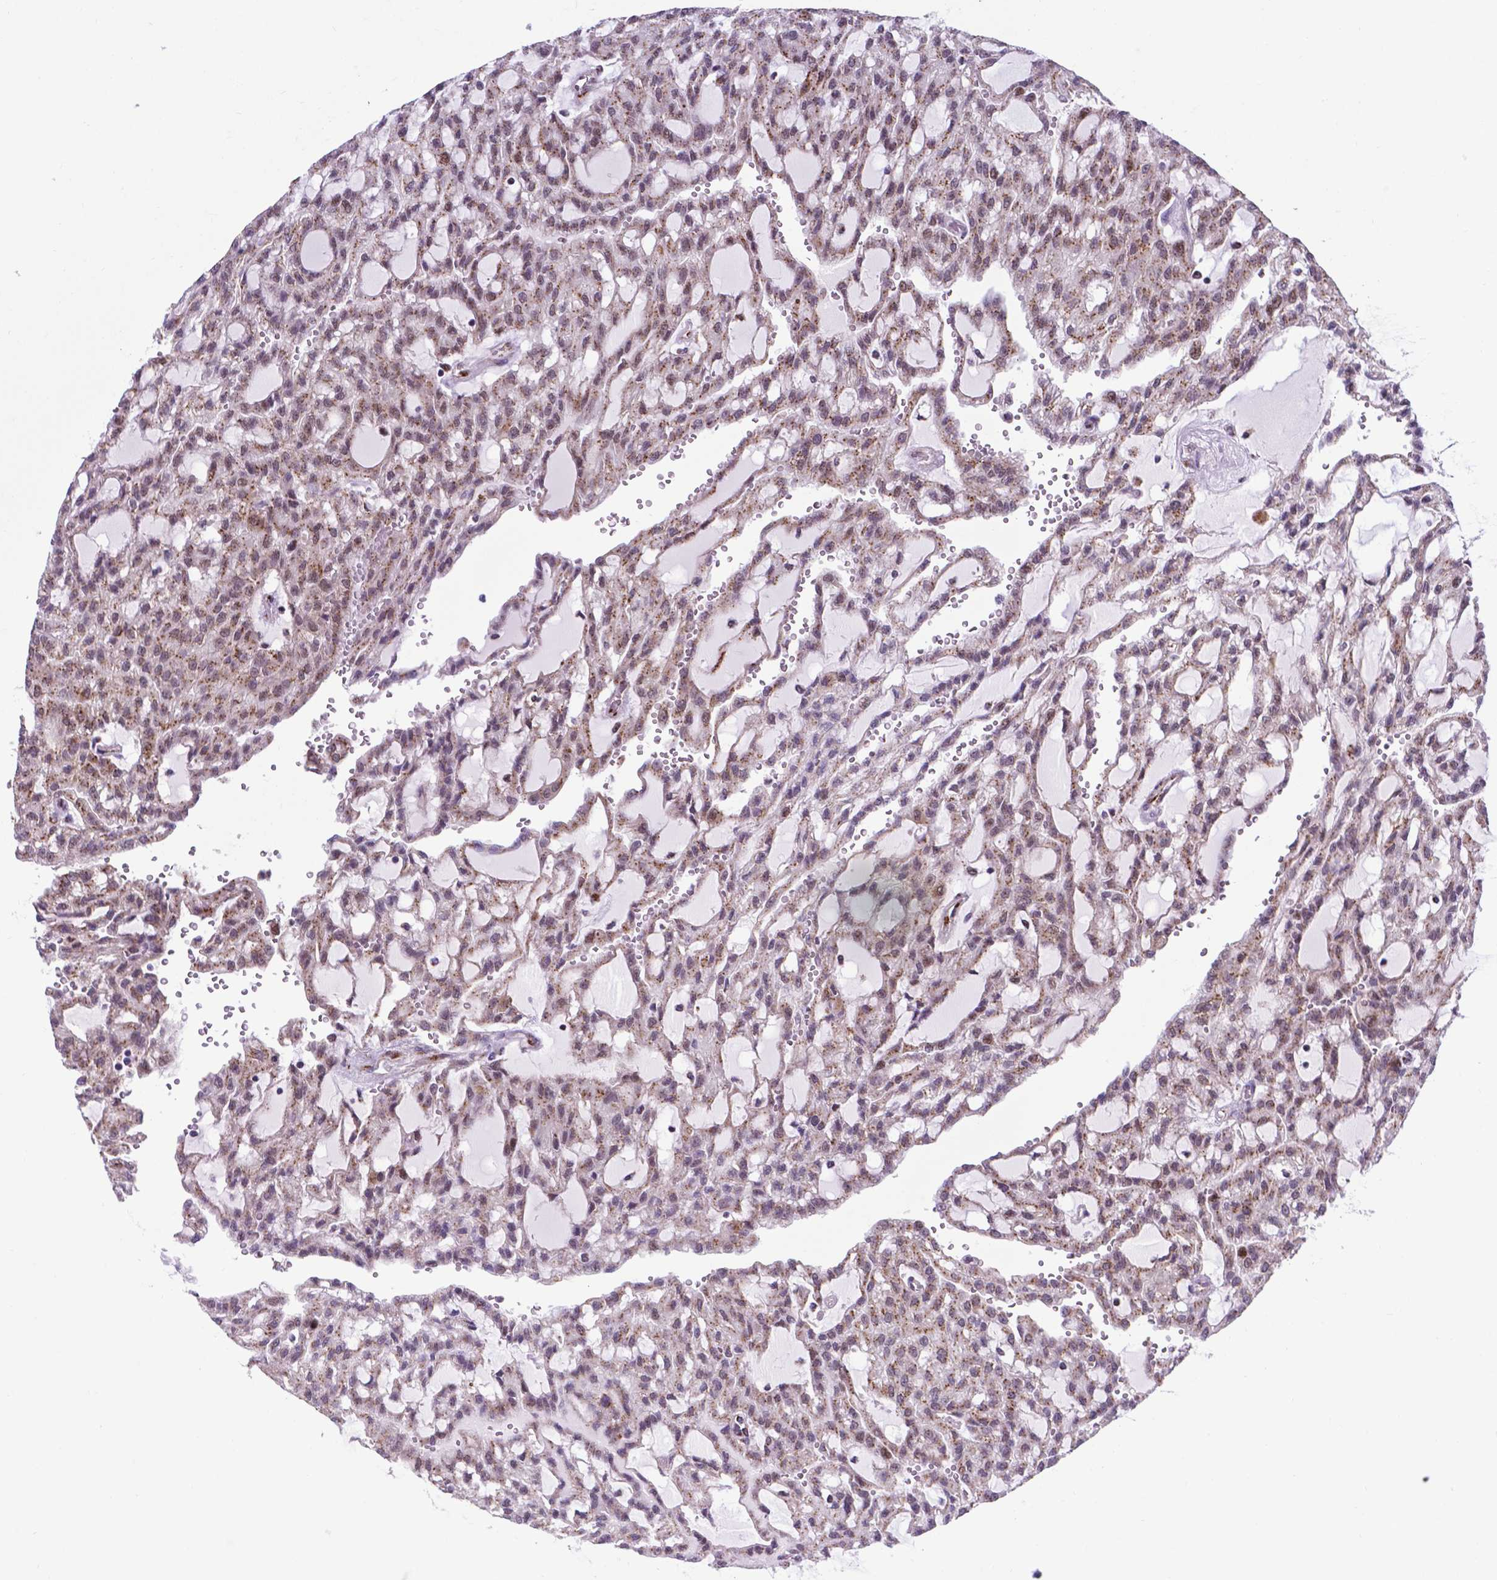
{"staining": {"intensity": "weak", "quantity": "25%-75%", "location": "cytoplasmic/membranous,nuclear"}, "tissue": "renal cancer", "cell_type": "Tumor cells", "image_type": "cancer", "snomed": [{"axis": "morphology", "description": "Adenocarcinoma, NOS"}, {"axis": "topography", "description": "Kidney"}], "caption": "DAB (3,3'-diaminobenzidine) immunohistochemical staining of renal cancer exhibits weak cytoplasmic/membranous and nuclear protein positivity in about 25%-75% of tumor cells. The protein of interest is stained brown, and the nuclei are stained in blue (DAB IHC with brightfield microscopy, high magnification).", "gene": "MRPL10", "patient": {"sex": "male", "age": 63}}